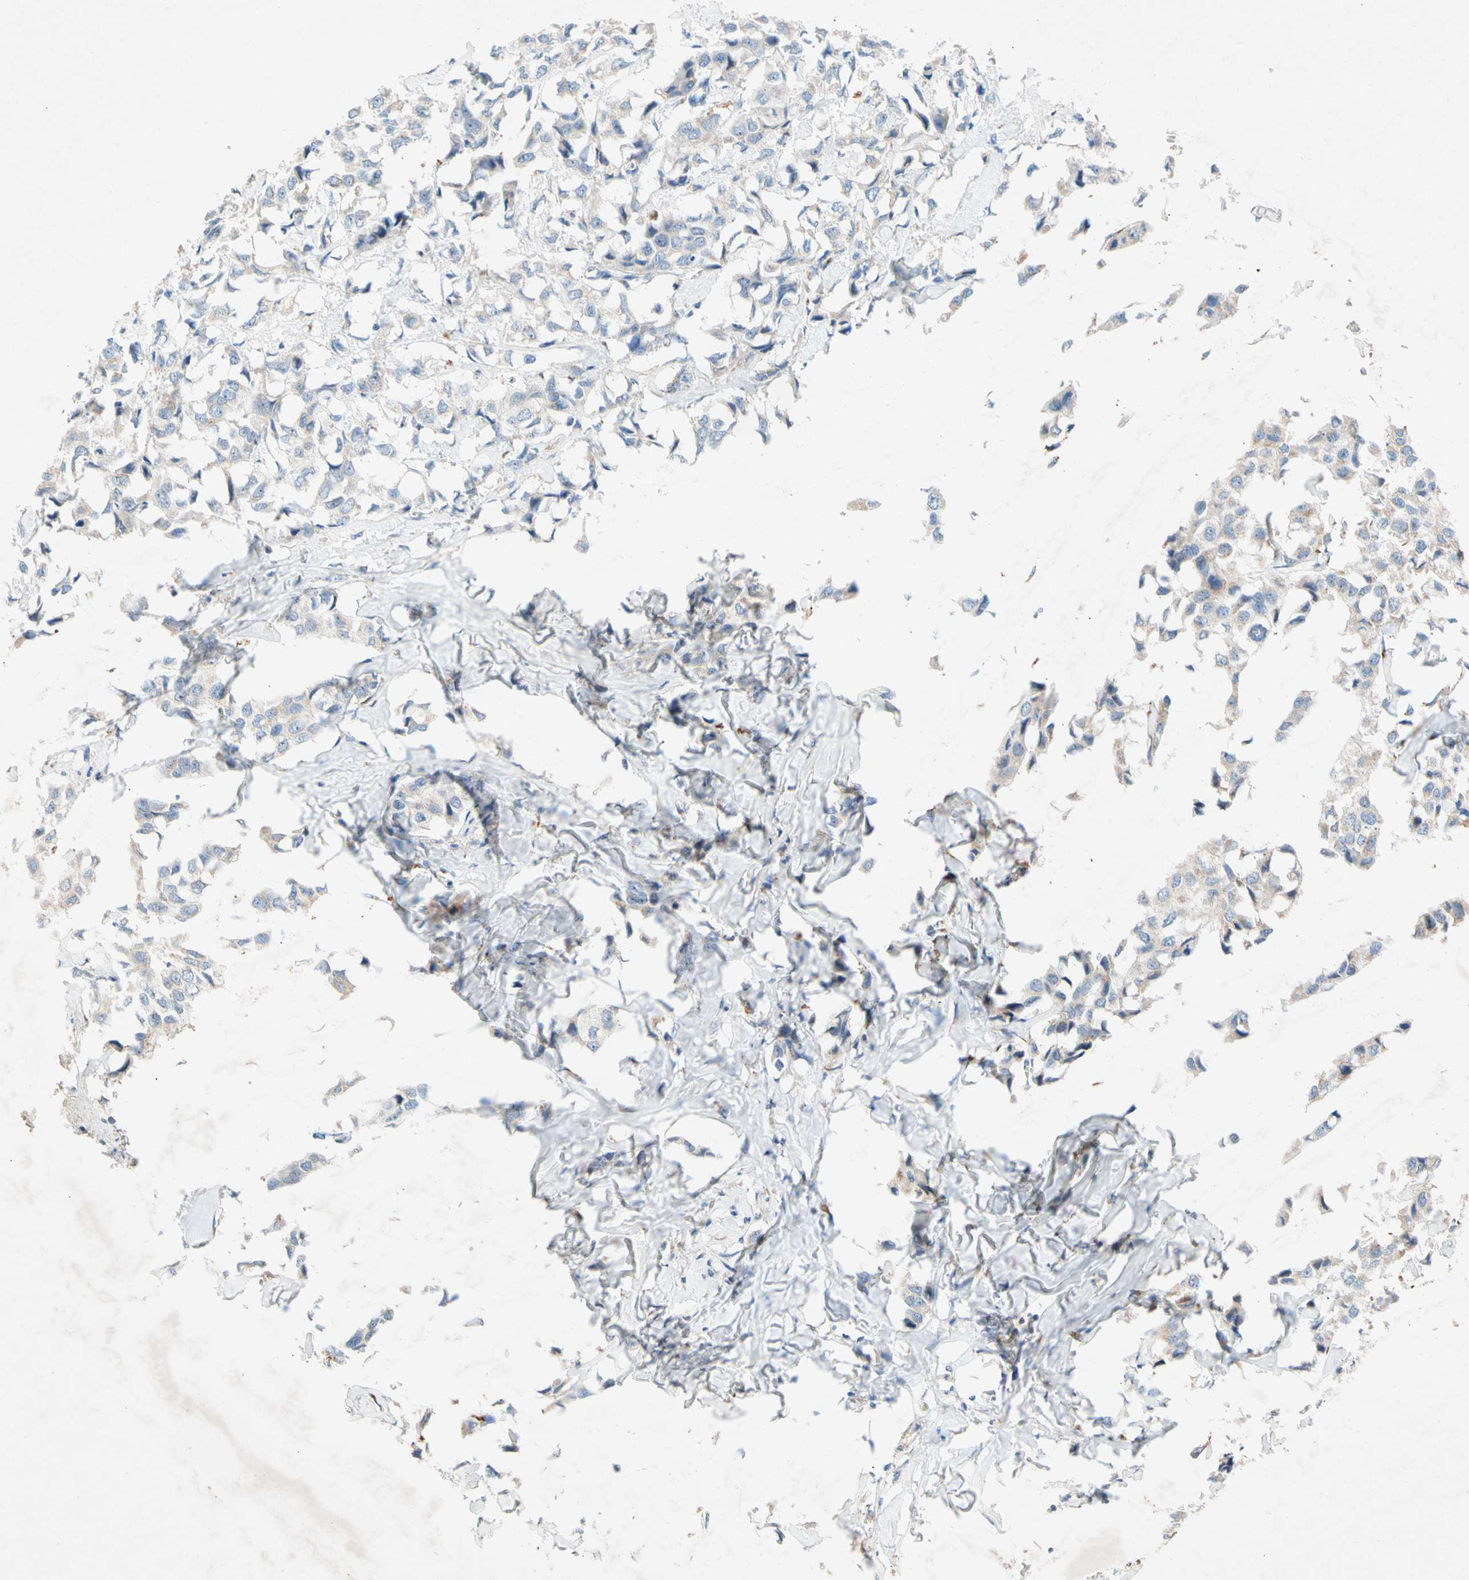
{"staining": {"intensity": "weak", "quantity": "25%-75%", "location": "cytoplasmic/membranous"}, "tissue": "breast cancer", "cell_type": "Tumor cells", "image_type": "cancer", "snomed": [{"axis": "morphology", "description": "Duct carcinoma"}, {"axis": "topography", "description": "Breast"}], "caption": "DAB (3,3'-diaminobenzidine) immunohistochemical staining of human breast infiltrating ductal carcinoma displays weak cytoplasmic/membranous protein positivity in approximately 25%-75% of tumor cells. (Stains: DAB in brown, nuclei in blue, Microscopy: brightfield microscopy at high magnification).", "gene": "GASK1B", "patient": {"sex": "female", "age": 80}}